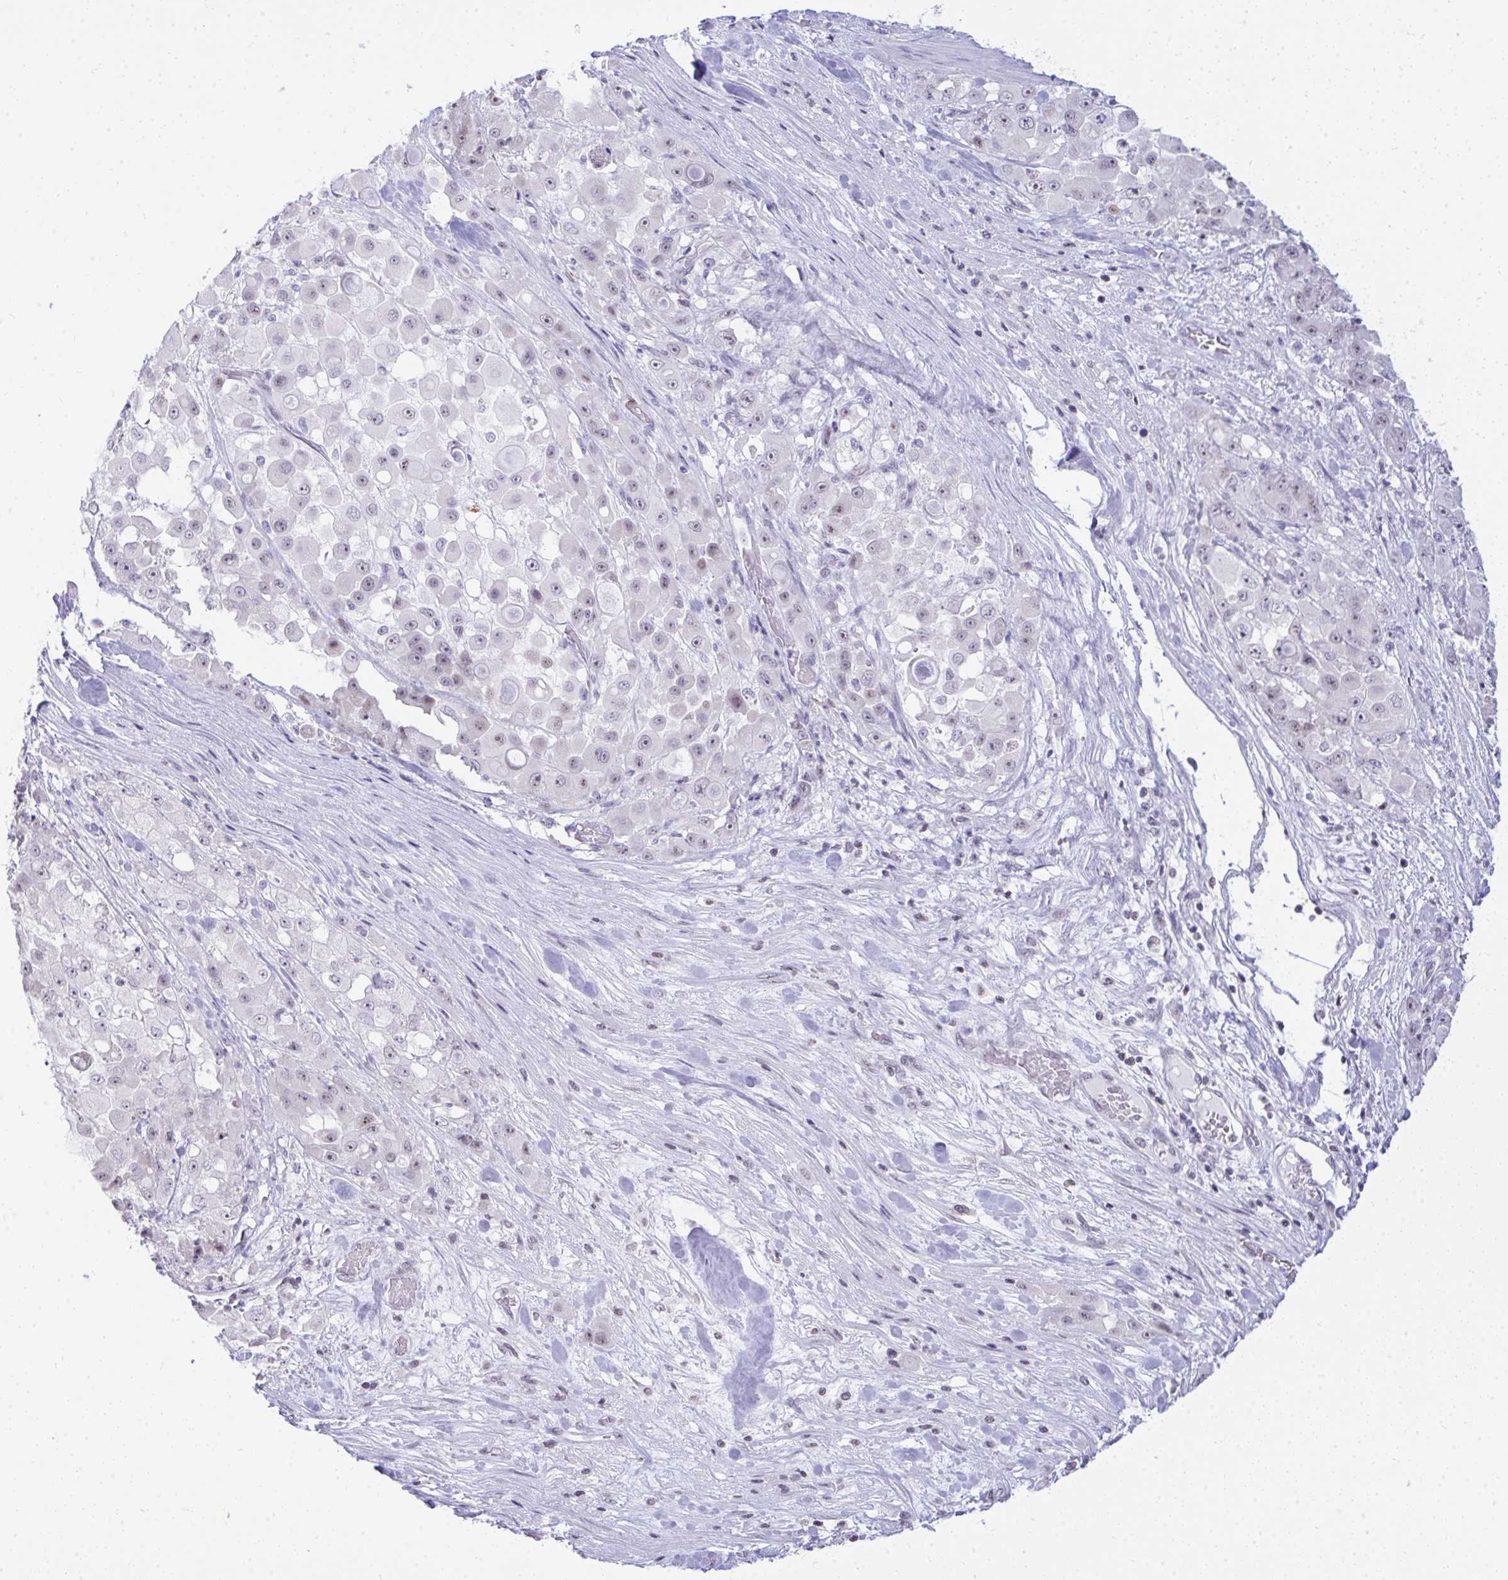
{"staining": {"intensity": "weak", "quantity": "<25%", "location": "nuclear"}, "tissue": "stomach cancer", "cell_type": "Tumor cells", "image_type": "cancer", "snomed": [{"axis": "morphology", "description": "Adenocarcinoma, NOS"}, {"axis": "topography", "description": "Stomach"}], "caption": "Tumor cells are negative for protein expression in human stomach cancer. (DAB (3,3'-diaminobenzidine) immunohistochemistry (IHC), high magnification).", "gene": "EID3", "patient": {"sex": "female", "age": 76}}